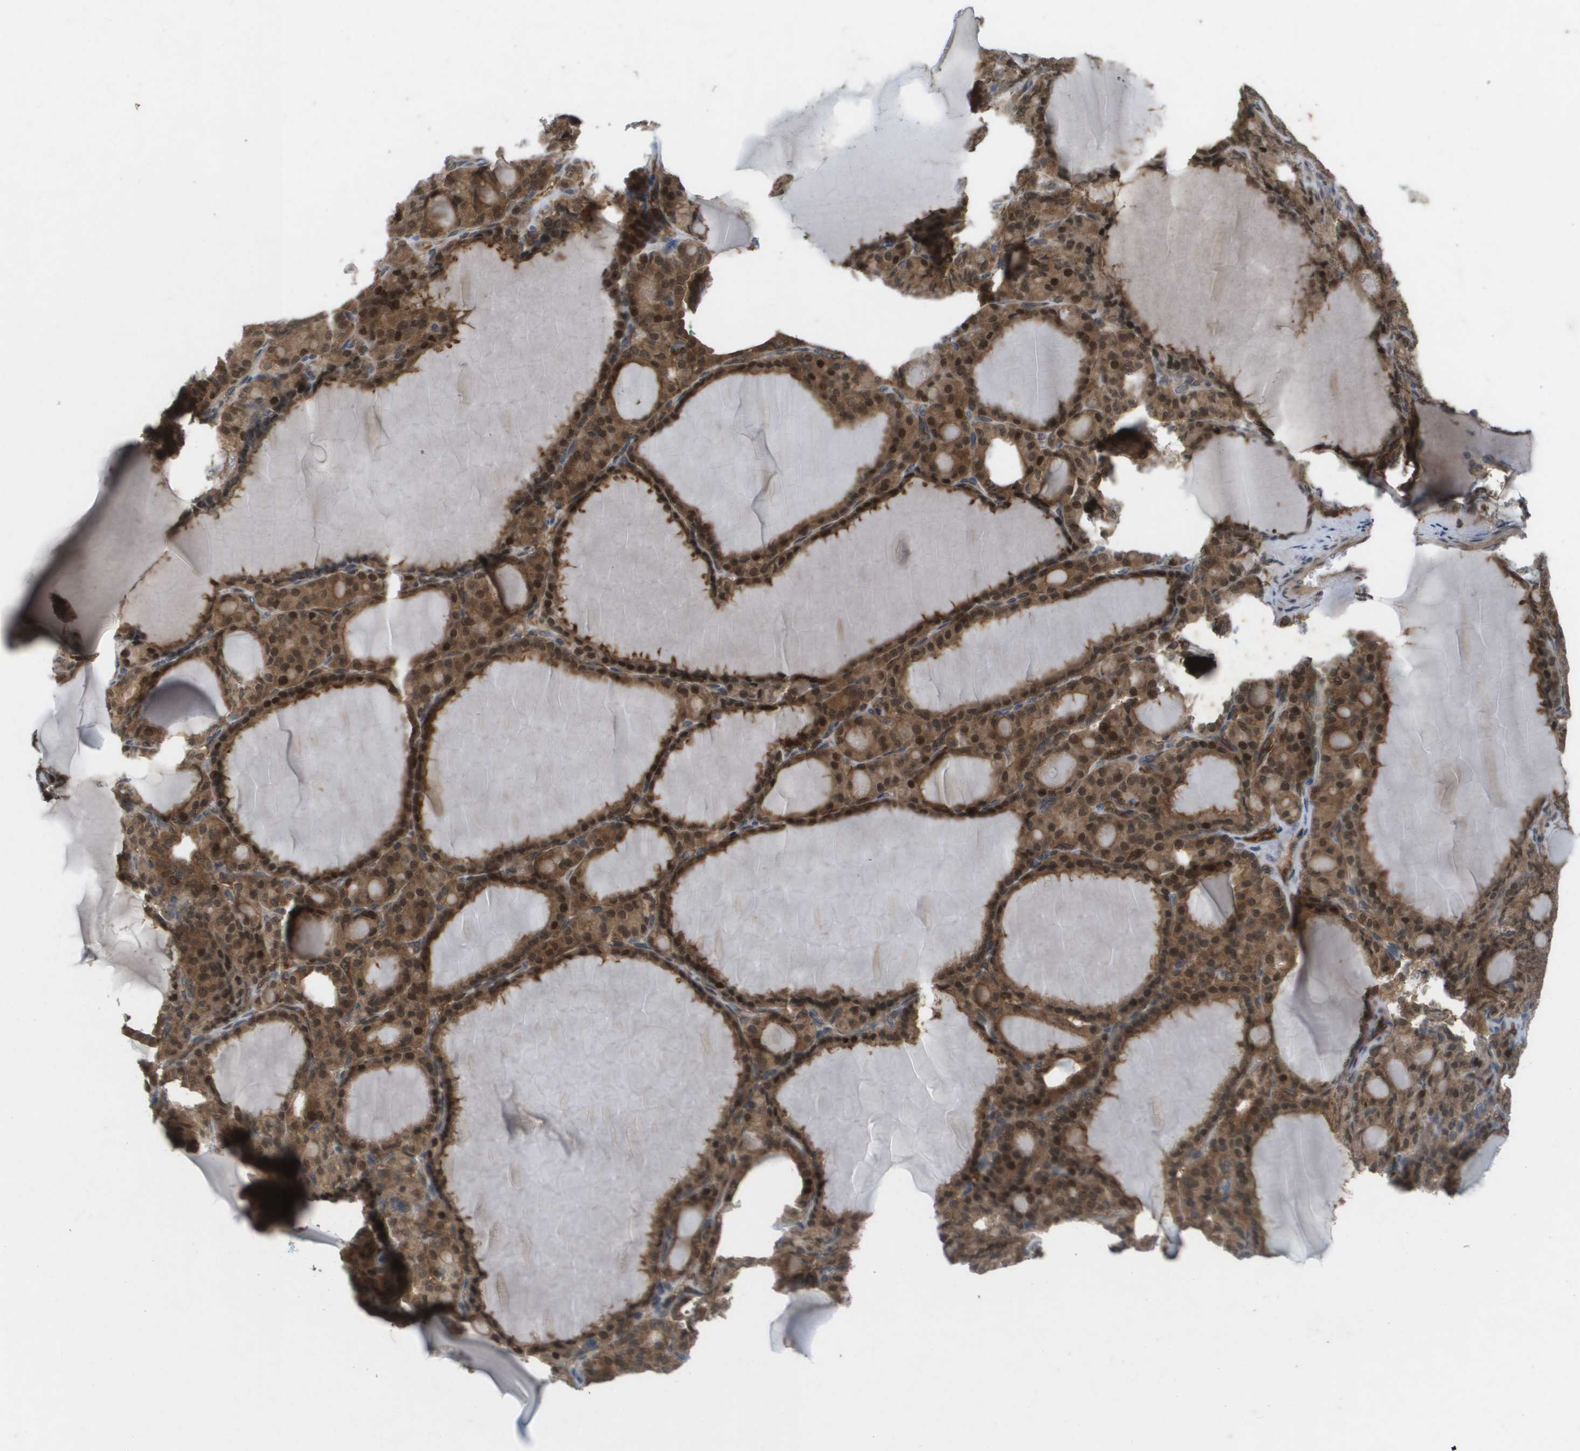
{"staining": {"intensity": "moderate", "quantity": ">75%", "location": "cytoplasmic/membranous,nuclear"}, "tissue": "thyroid gland", "cell_type": "Glandular cells", "image_type": "normal", "snomed": [{"axis": "morphology", "description": "Normal tissue, NOS"}, {"axis": "topography", "description": "Thyroid gland"}], "caption": "Moderate cytoplasmic/membranous,nuclear protein expression is present in approximately >75% of glandular cells in thyroid gland. The staining was performed using DAB (3,3'-diaminobenzidine) to visualize the protein expression in brown, while the nuclei were stained in blue with hematoxylin (Magnification: 20x).", "gene": "PALD1", "patient": {"sex": "female", "age": 28}}